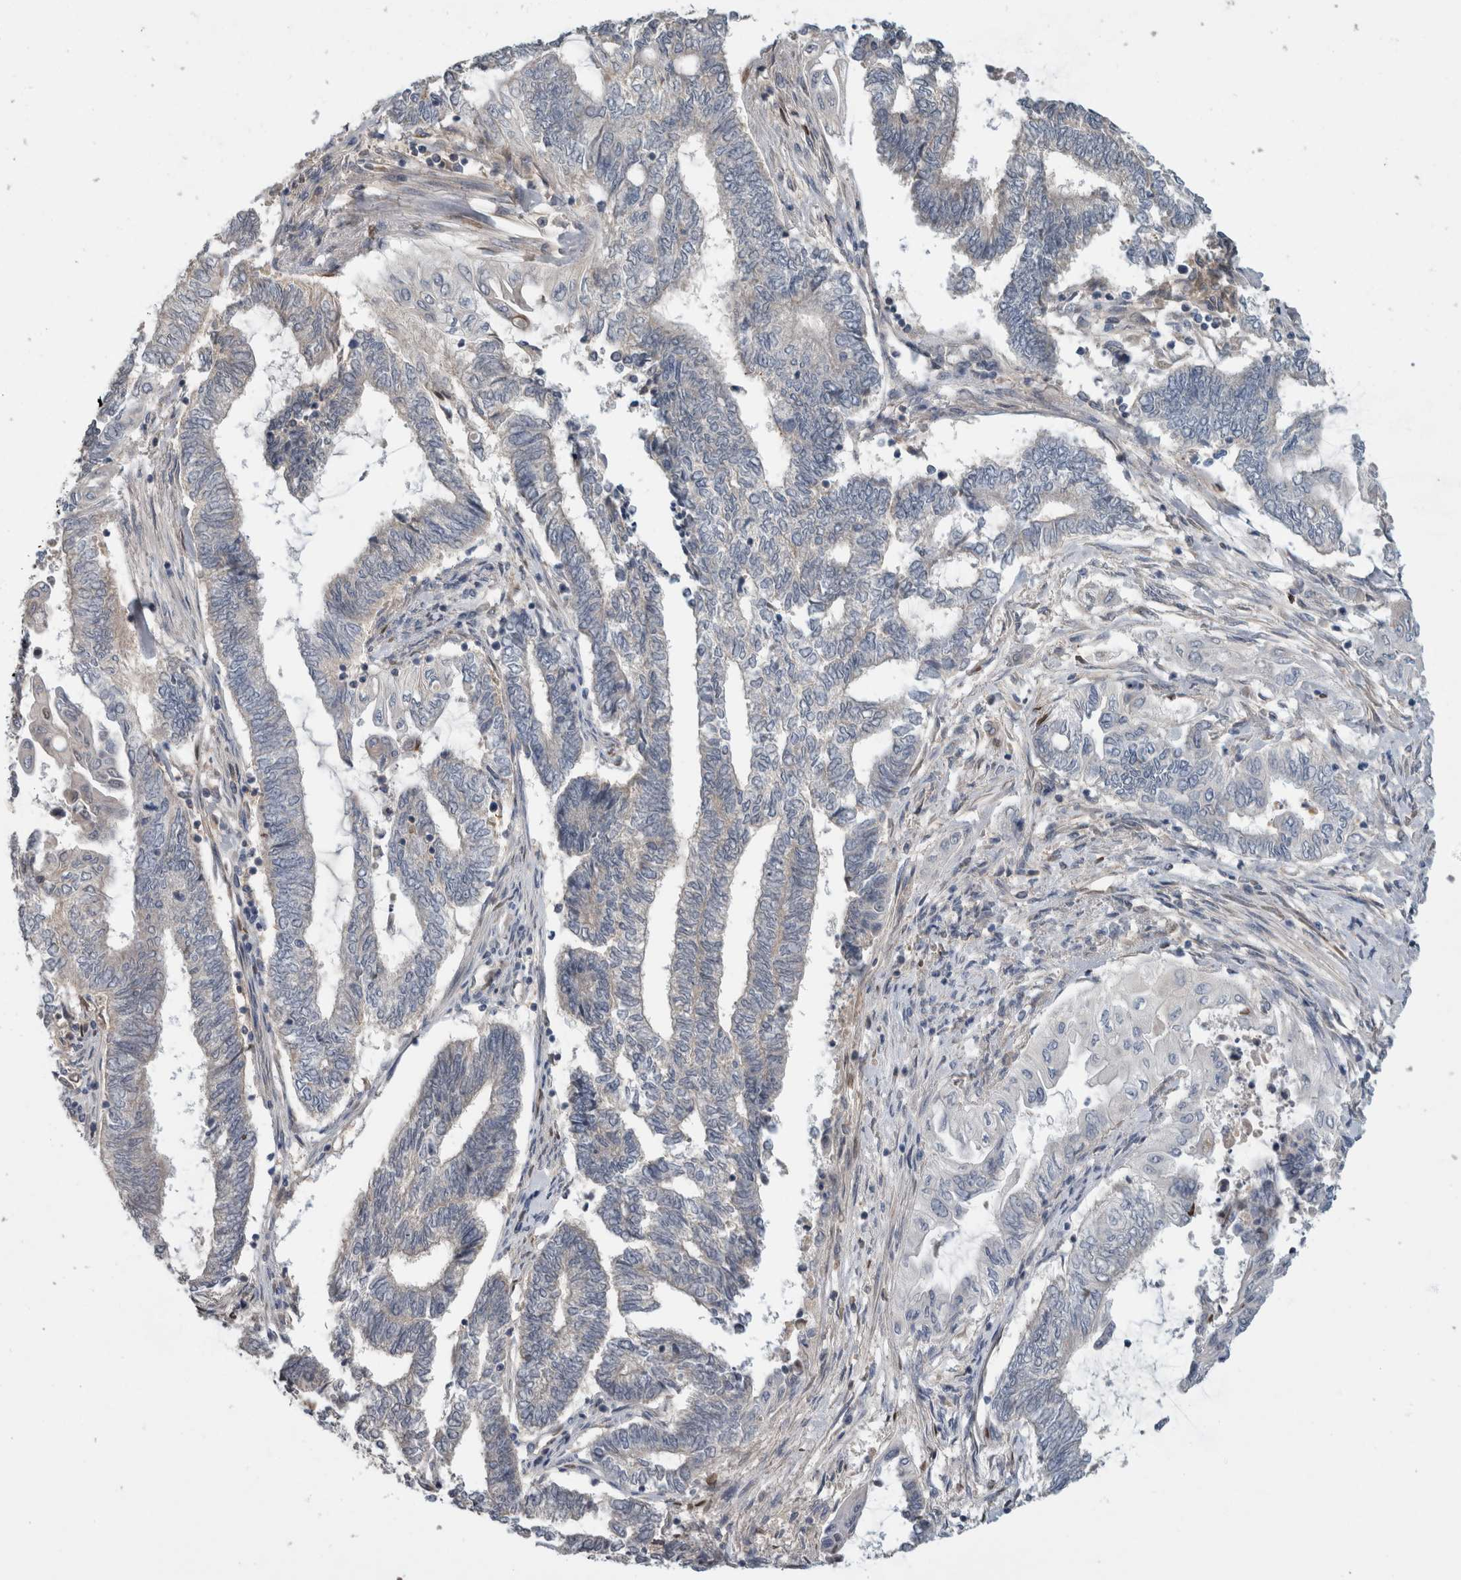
{"staining": {"intensity": "negative", "quantity": "none", "location": "none"}, "tissue": "endometrial cancer", "cell_type": "Tumor cells", "image_type": "cancer", "snomed": [{"axis": "morphology", "description": "Adenocarcinoma, NOS"}, {"axis": "topography", "description": "Uterus"}, {"axis": "topography", "description": "Endometrium"}], "caption": "This is an immunohistochemistry photomicrograph of human endometrial cancer. There is no positivity in tumor cells.", "gene": "TARBP1", "patient": {"sex": "female", "age": 70}}